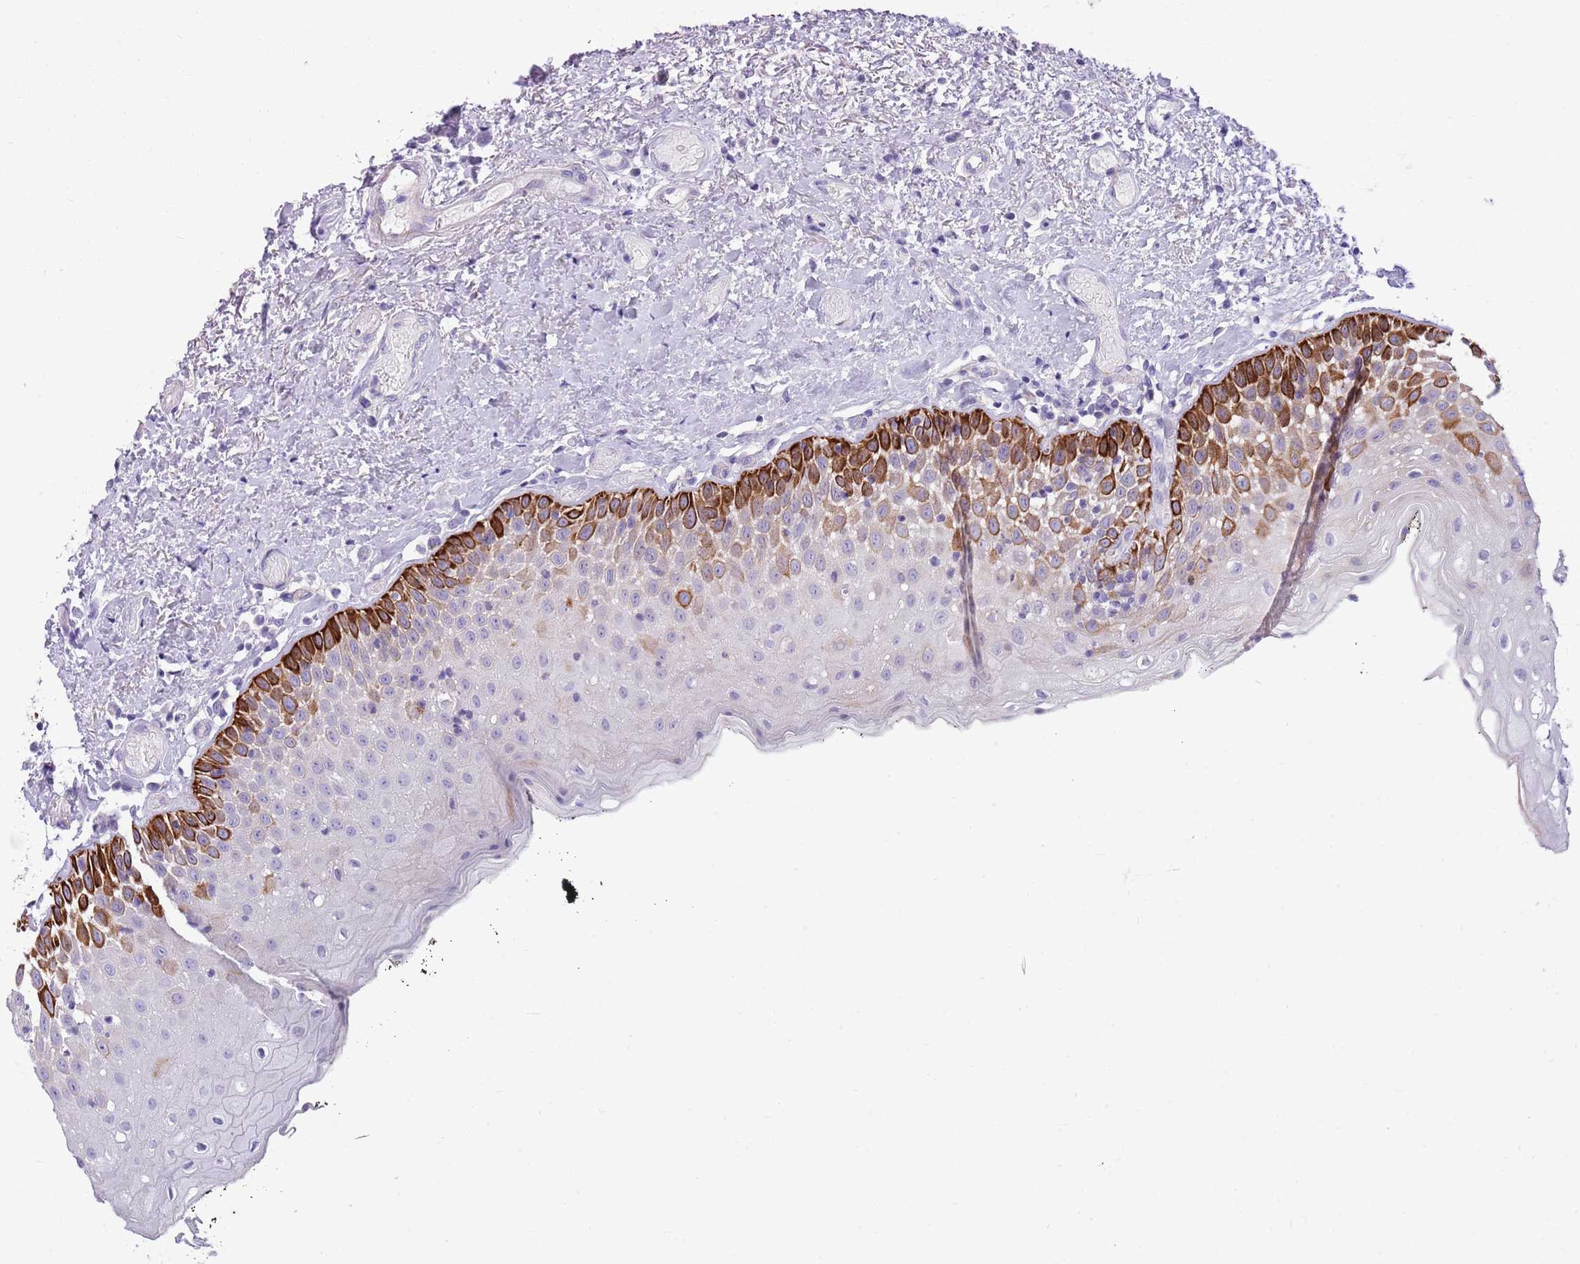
{"staining": {"intensity": "strong", "quantity": "<25%", "location": "cytoplasmic/membranous"}, "tissue": "oral mucosa", "cell_type": "Squamous epithelial cells", "image_type": "normal", "snomed": [{"axis": "morphology", "description": "Normal tissue, NOS"}, {"axis": "topography", "description": "Oral tissue"}], "caption": "High-magnification brightfield microscopy of normal oral mucosa stained with DAB (brown) and counterstained with hematoxylin (blue). squamous epithelial cells exhibit strong cytoplasmic/membranous expression is present in approximately<25% of cells. (DAB IHC with brightfield microscopy, high magnification).", "gene": "CNPPD1", "patient": {"sex": "male", "age": 74}}